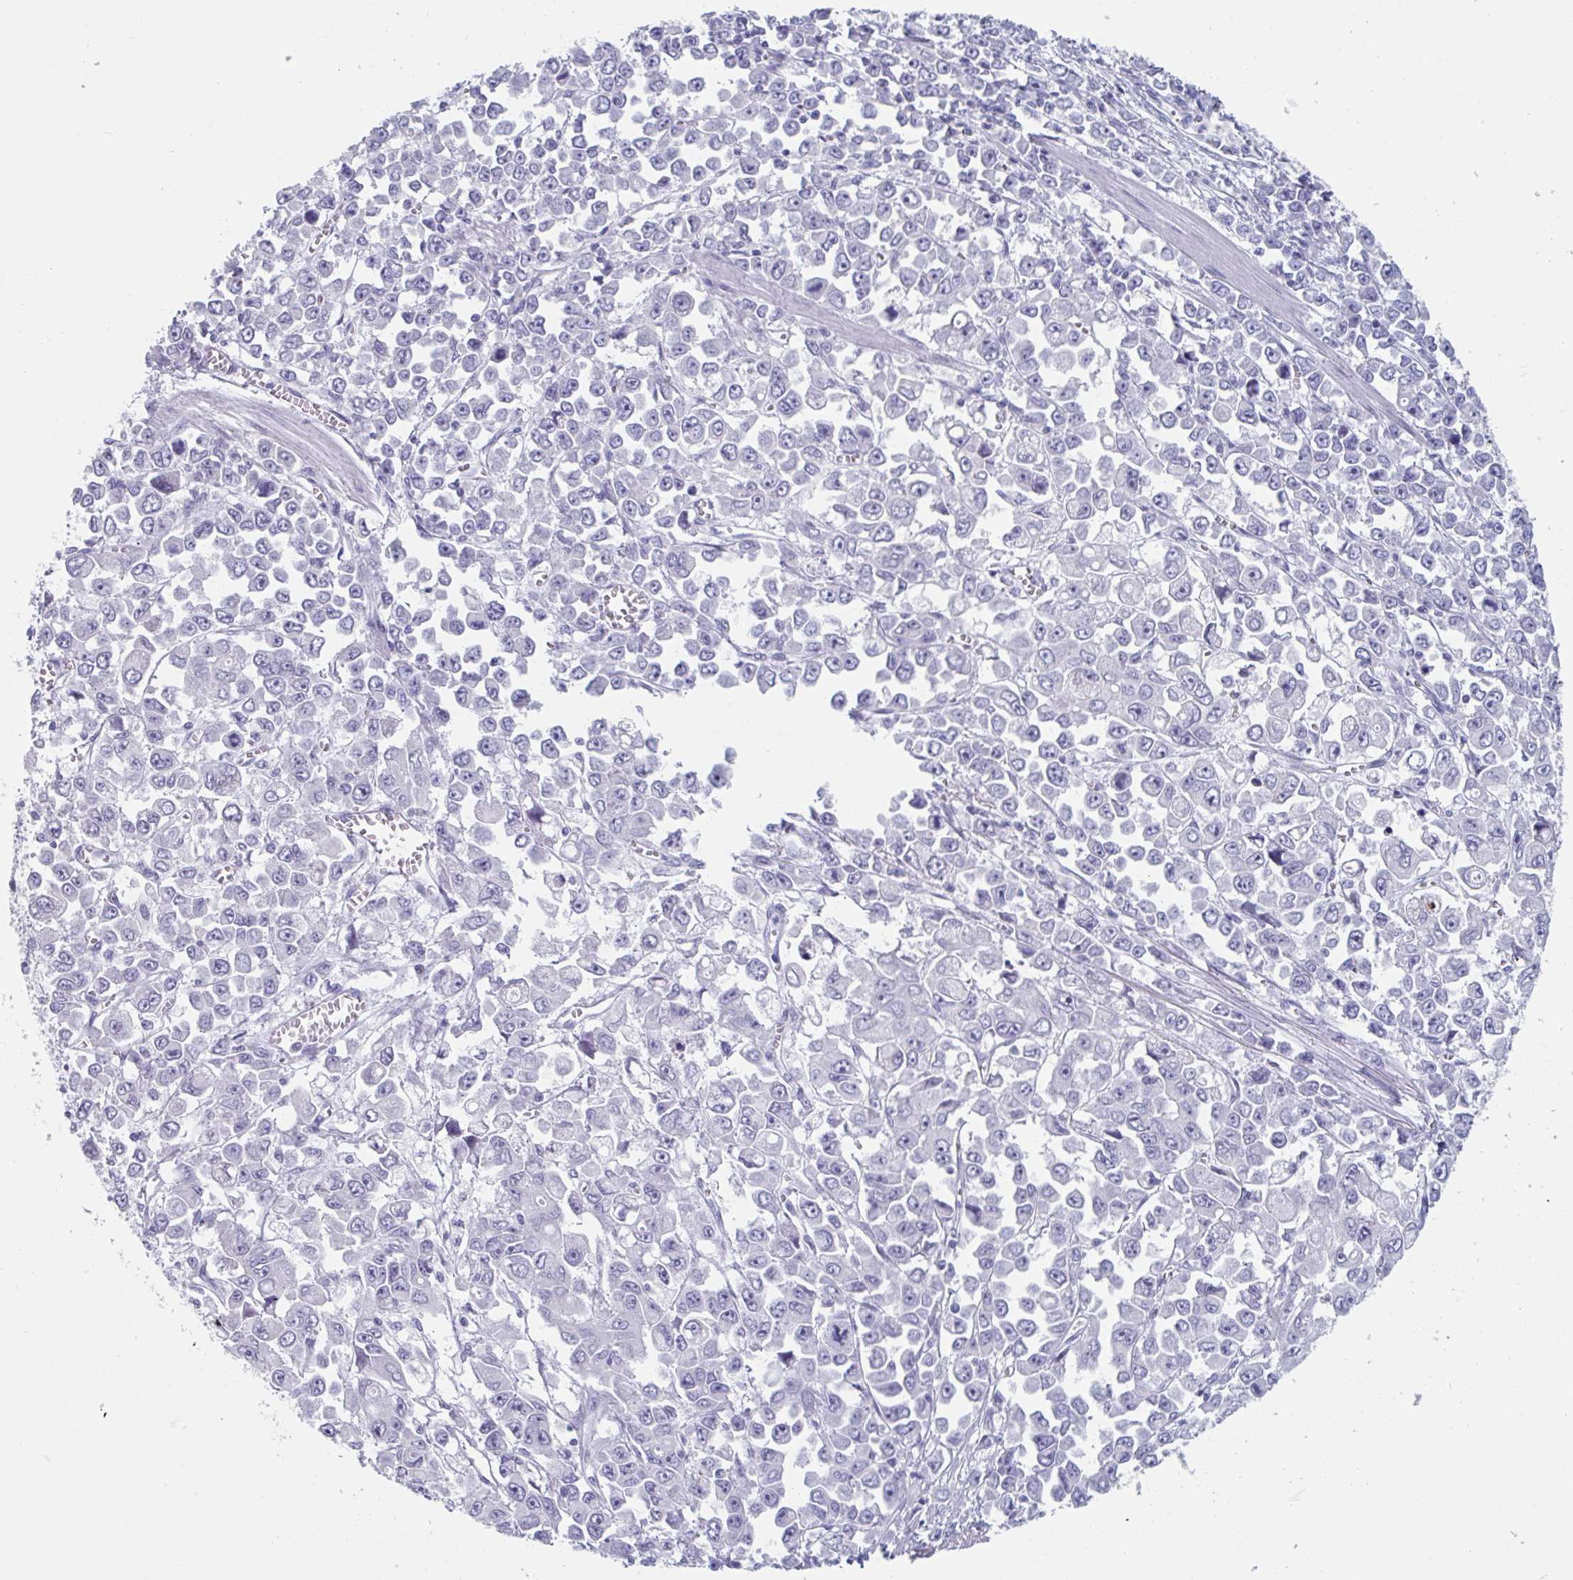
{"staining": {"intensity": "negative", "quantity": "none", "location": "none"}, "tissue": "stomach cancer", "cell_type": "Tumor cells", "image_type": "cancer", "snomed": [{"axis": "morphology", "description": "Adenocarcinoma, NOS"}, {"axis": "topography", "description": "Stomach, upper"}], "caption": "Tumor cells are negative for protein expression in human stomach cancer (adenocarcinoma).", "gene": "HSD11B2", "patient": {"sex": "male", "age": 70}}